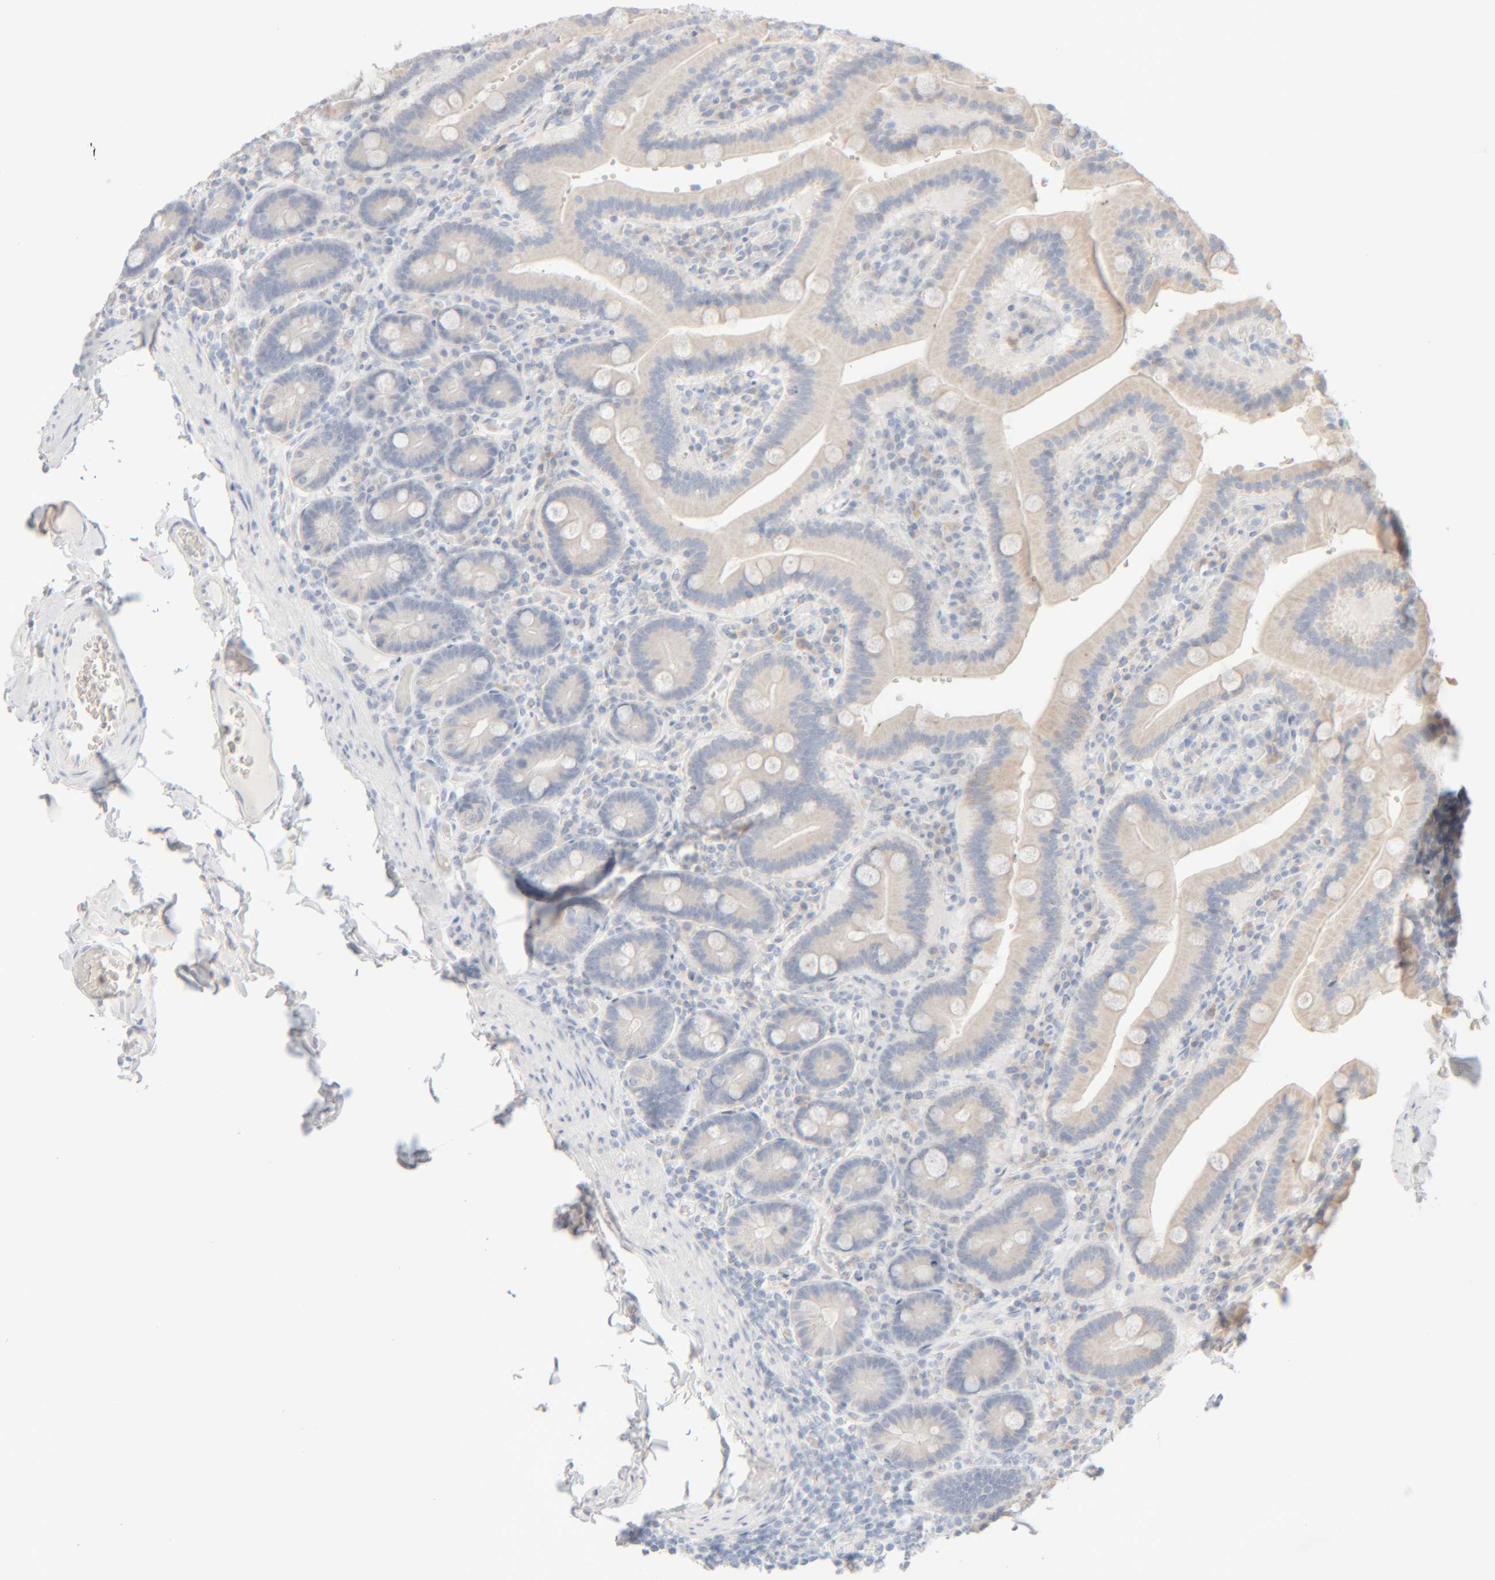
{"staining": {"intensity": "weak", "quantity": "<25%", "location": "cytoplasmic/membranous"}, "tissue": "duodenum", "cell_type": "Glandular cells", "image_type": "normal", "snomed": [{"axis": "morphology", "description": "Normal tissue, NOS"}, {"axis": "topography", "description": "Duodenum"}], "caption": "Immunohistochemical staining of normal human duodenum displays no significant positivity in glandular cells. (Stains: DAB (3,3'-diaminobenzidine) immunohistochemistry with hematoxylin counter stain, Microscopy: brightfield microscopy at high magnification).", "gene": "RIDA", "patient": {"sex": "female", "age": 62}}